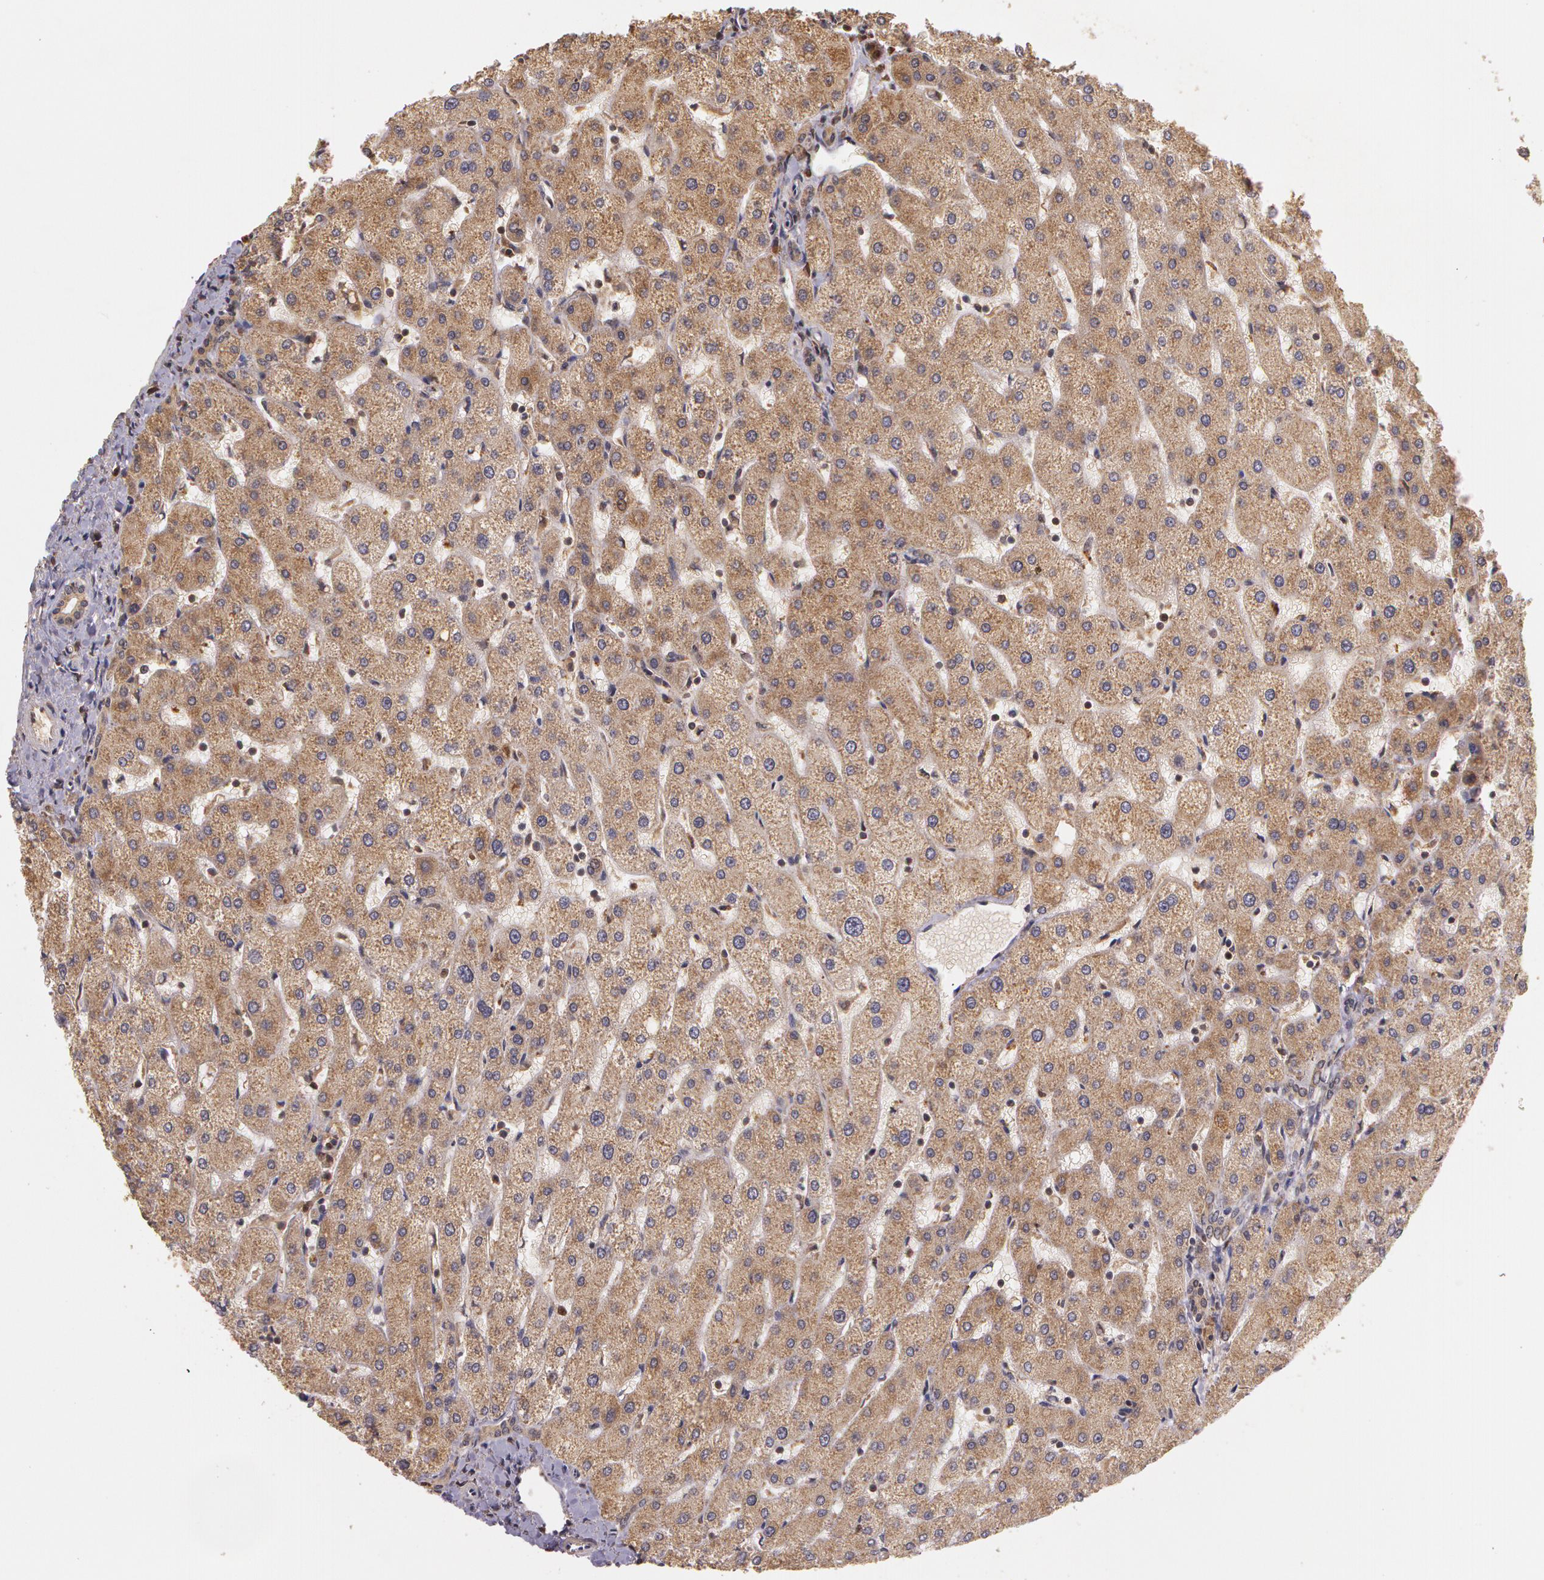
{"staining": {"intensity": "moderate", "quantity": ">75%", "location": "cytoplasmic/membranous"}, "tissue": "liver", "cell_type": "Cholangiocytes", "image_type": "normal", "snomed": [{"axis": "morphology", "description": "Normal tissue, NOS"}, {"axis": "topography", "description": "Liver"}], "caption": "This image reveals immunohistochemistry (IHC) staining of unremarkable human liver, with medium moderate cytoplasmic/membranous positivity in approximately >75% of cholangiocytes.", "gene": "ASCC2", "patient": {"sex": "male", "age": 67}}